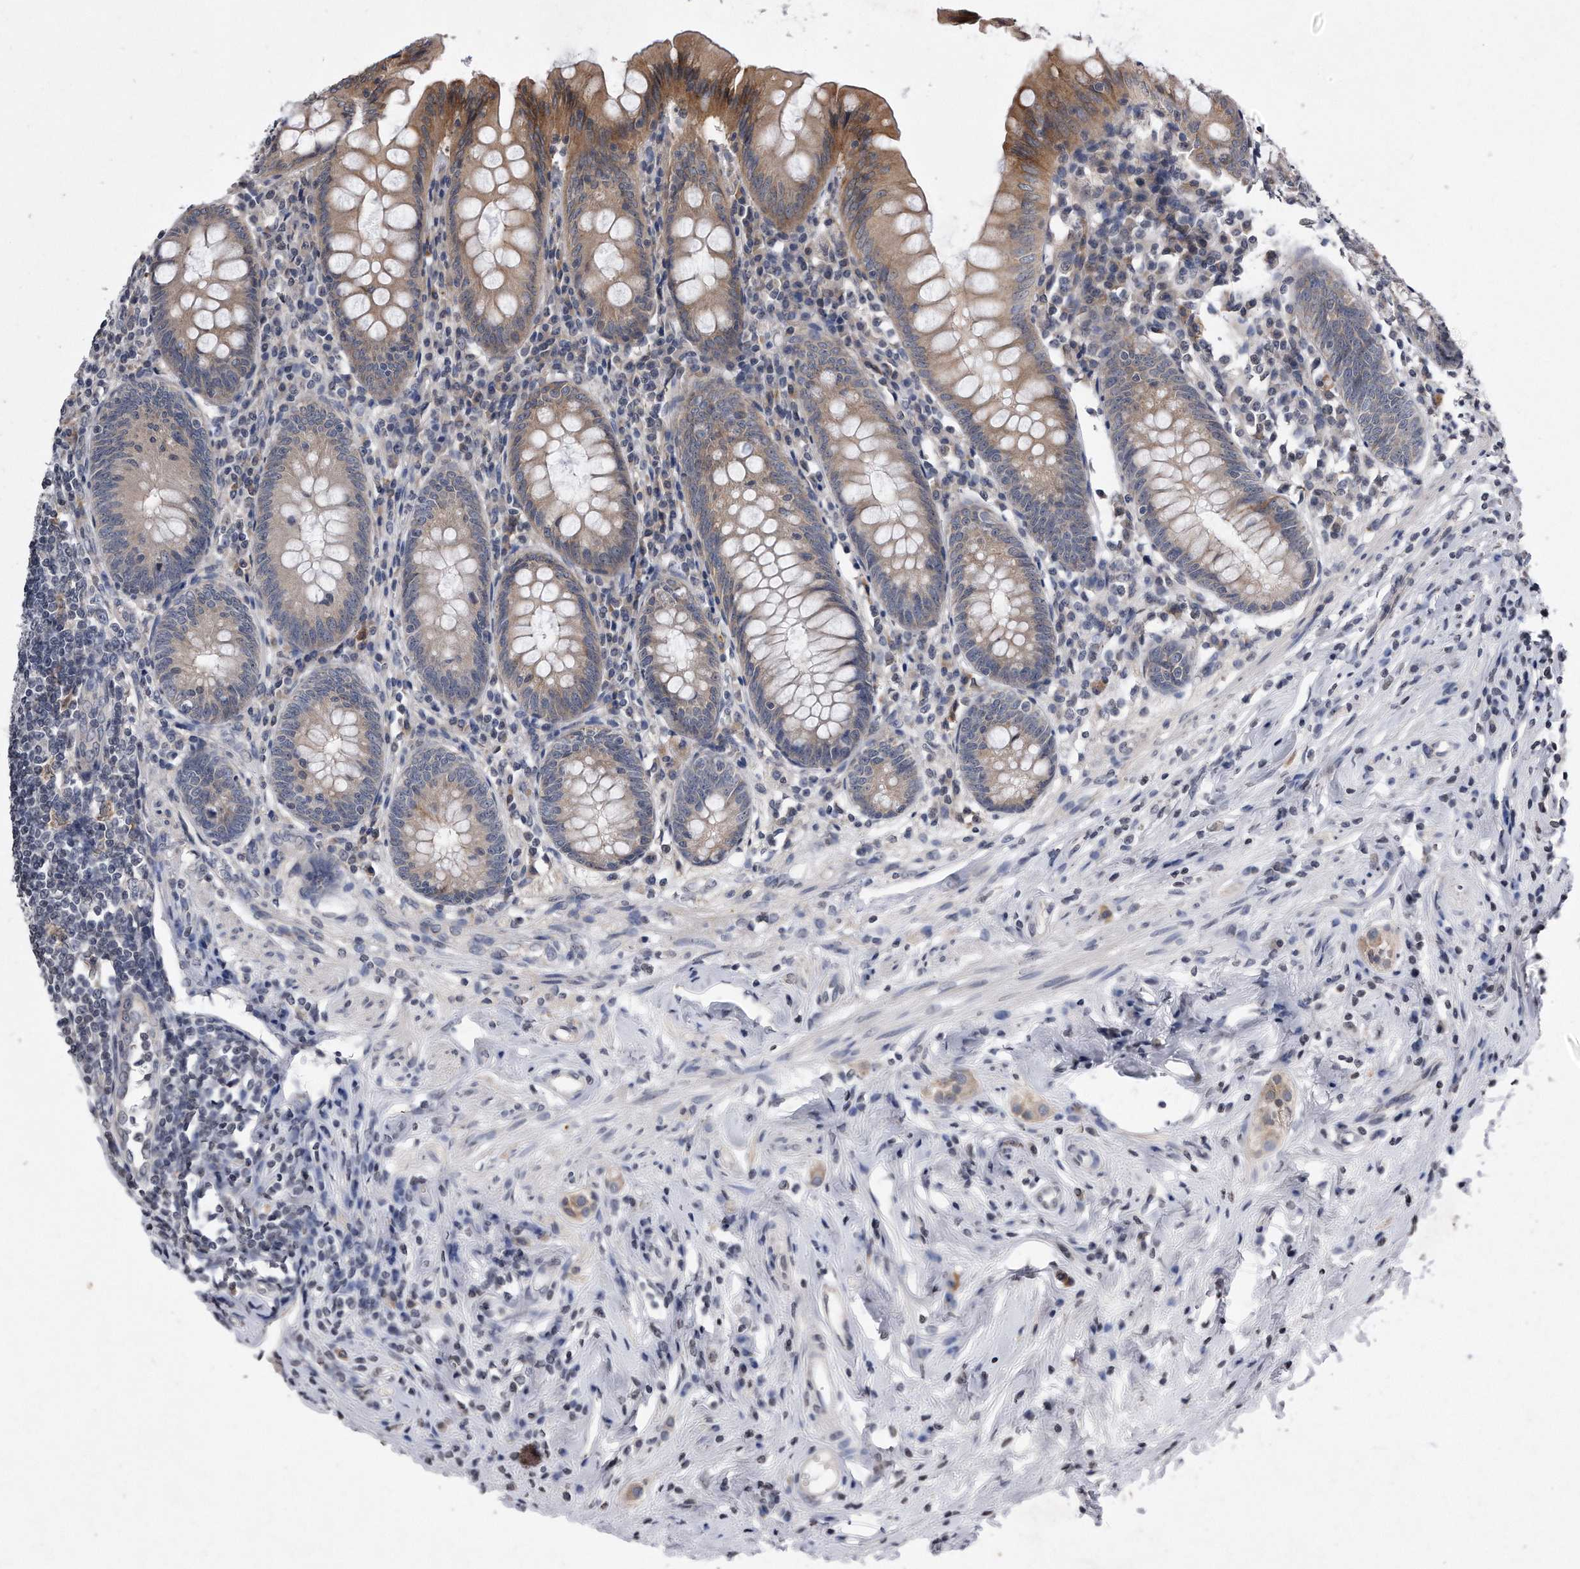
{"staining": {"intensity": "moderate", "quantity": "<25%", "location": "cytoplasmic/membranous"}, "tissue": "appendix", "cell_type": "Glandular cells", "image_type": "normal", "snomed": [{"axis": "morphology", "description": "Normal tissue, NOS"}, {"axis": "topography", "description": "Appendix"}], "caption": "The image reveals staining of unremarkable appendix, revealing moderate cytoplasmic/membranous protein positivity (brown color) within glandular cells.", "gene": "DAB1", "patient": {"sex": "female", "age": 54}}